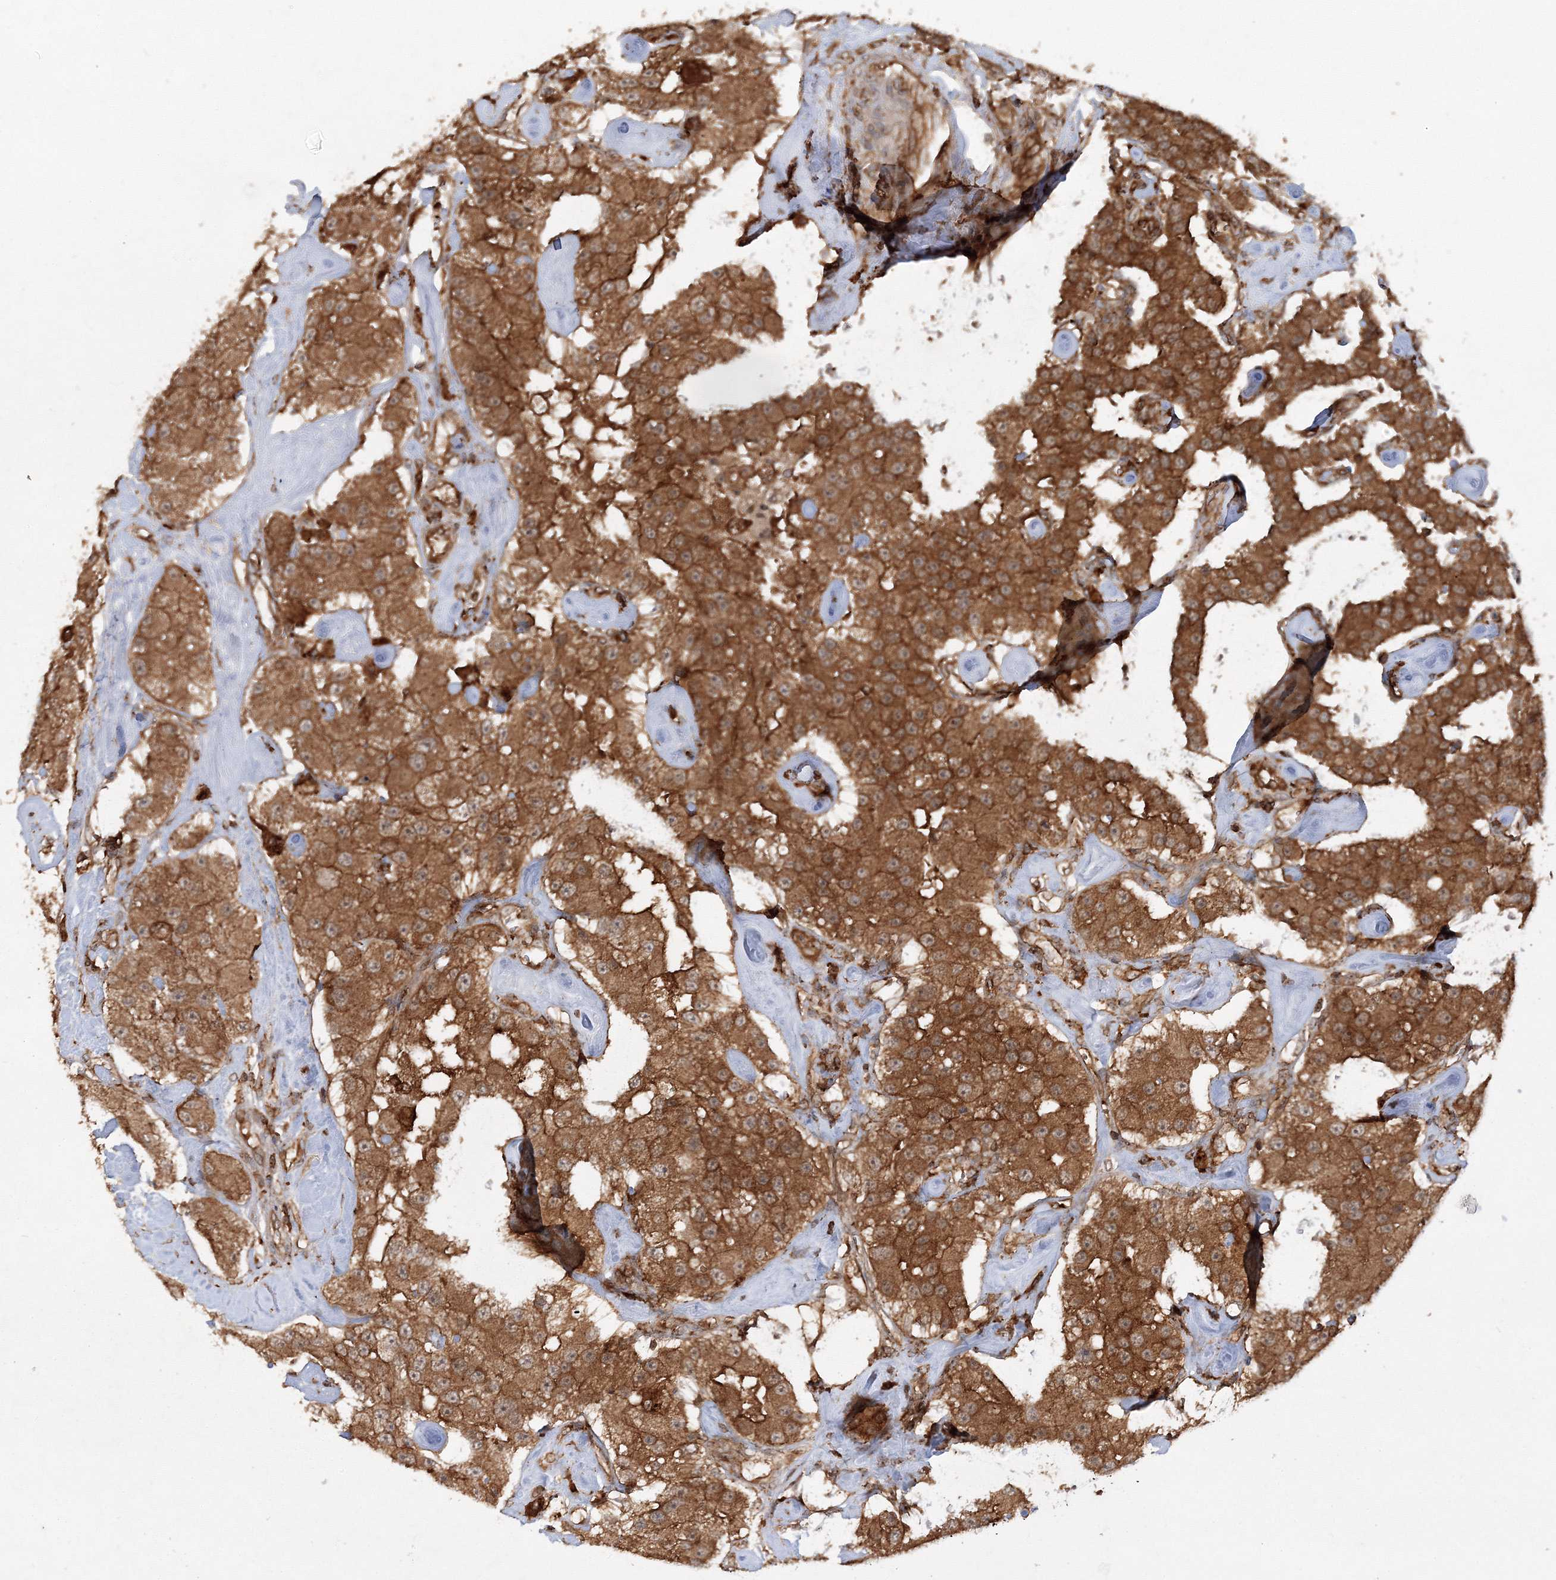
{"staining": {"intensity": "strong", "quantity": ">75%", "location": "cytoplasmic/membranous"}, "tissue": "carcinoid", "cell_type": "Tumor cells", "image_type": "cancer", "snomed": [{"axis": "morphology", "description": "Carcinoid, malignant, NOS"}, {"axis": "topography", "description": "Pancreas"}], "caption": "This is an image of immunohistochemistry (IHC) staining of malignant carcinoid, which shows strong positivity in the cytoplasmic/membranous of tumor cells.", "gene": "WDR37", "patient": {"sex": "male", "age": 41}}